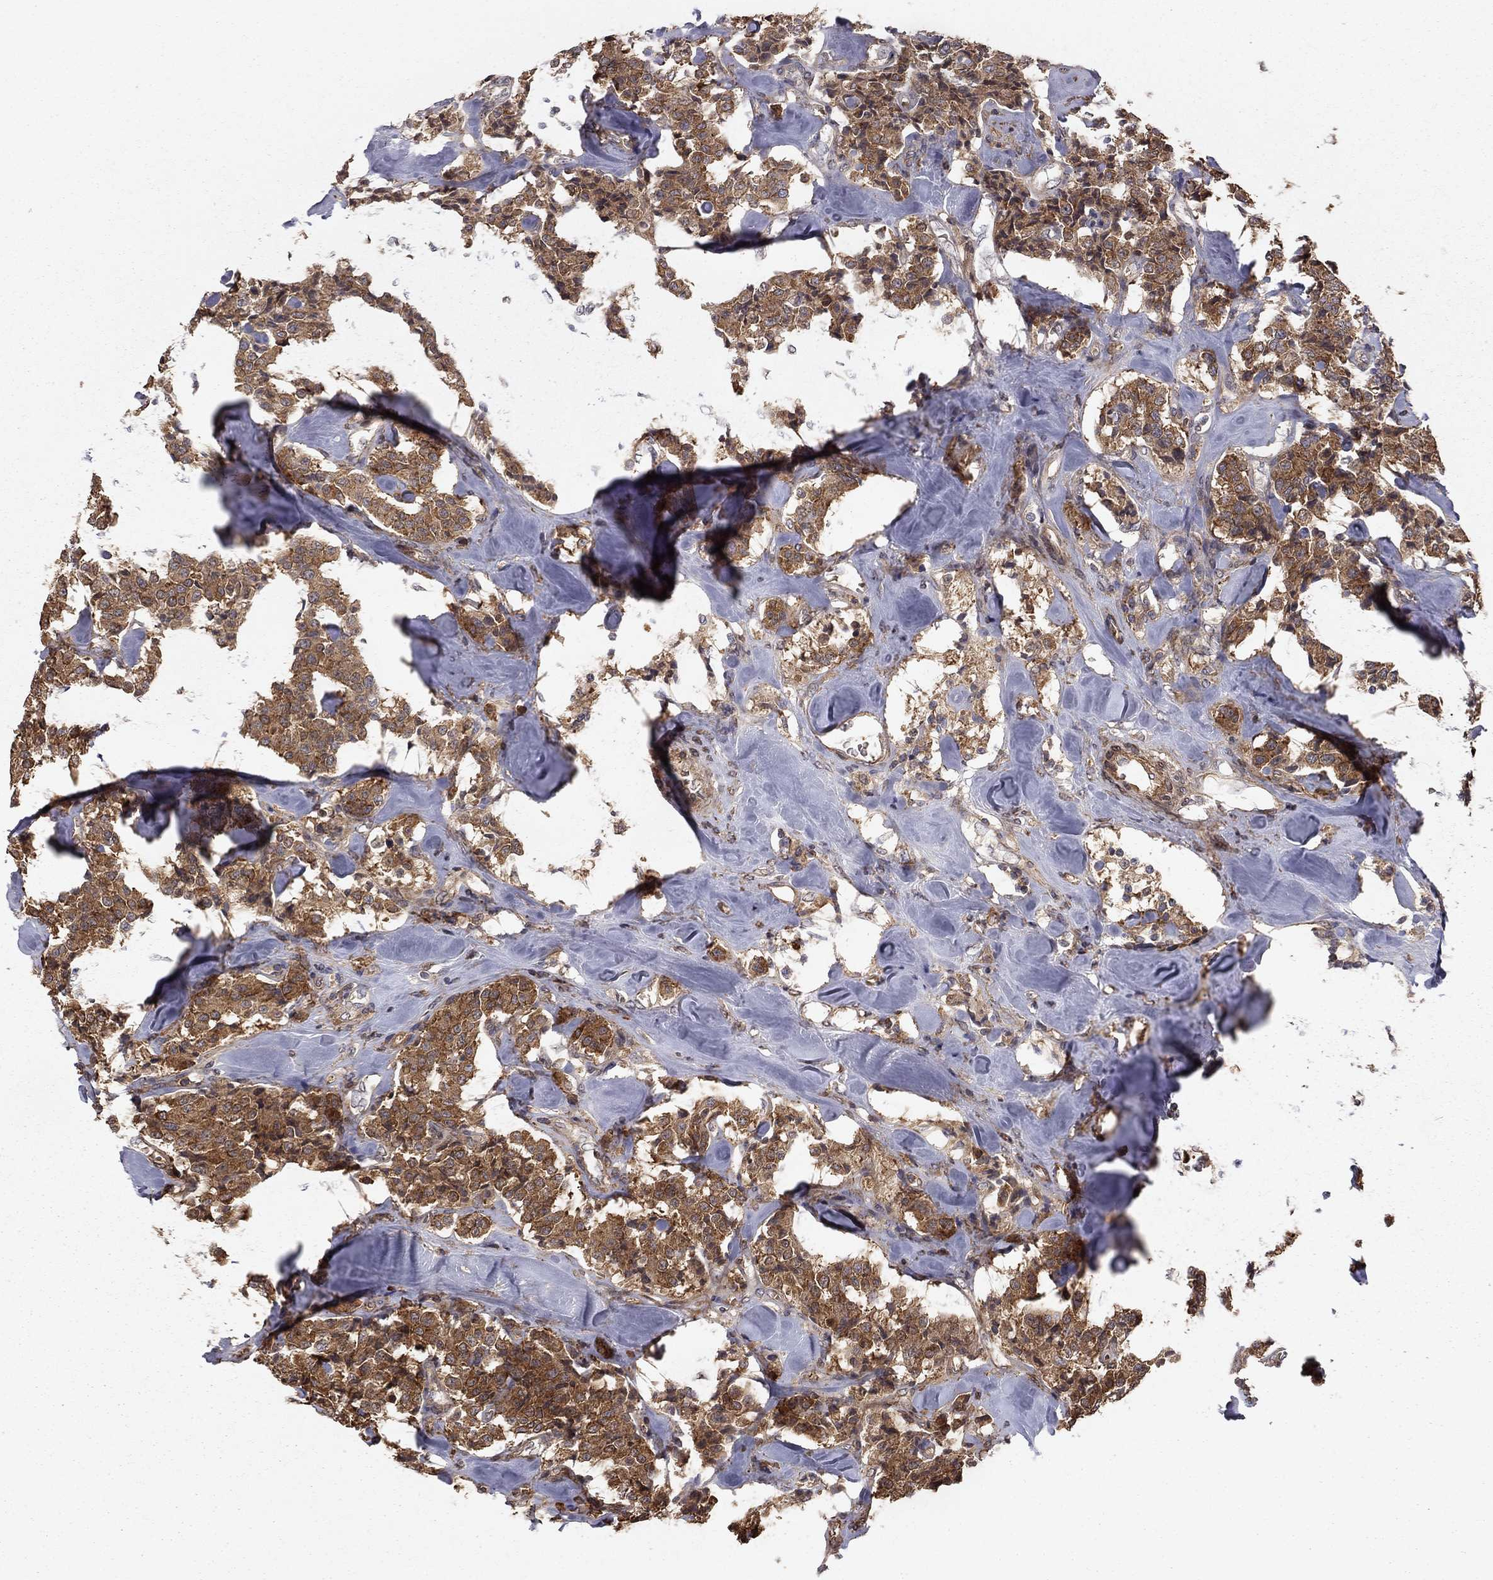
{"staining": {"intensity": "moderate", "quantity": "25%-75%", "location": "cytoplasmic/membranous"}, "tissue": "carcinoid", "cell_type": "Tumor cells", "image_type": "cancer", "snomed": [{"axis": "morphology", "description": "Carcinoid, malignant, NOS"}, {"axis": "topography", "description": "Pancreas"}], "caption": "The photomicrograph displays a brown stain indicating the presence of a protein in the cytoplasmic/membranous of tumor cells in carcinoid (malignant). (Brightfield microscopy of DAB IHC at high magnification).", "gene": "HABP4", "patient": {"sex": "male", "age": 41}}